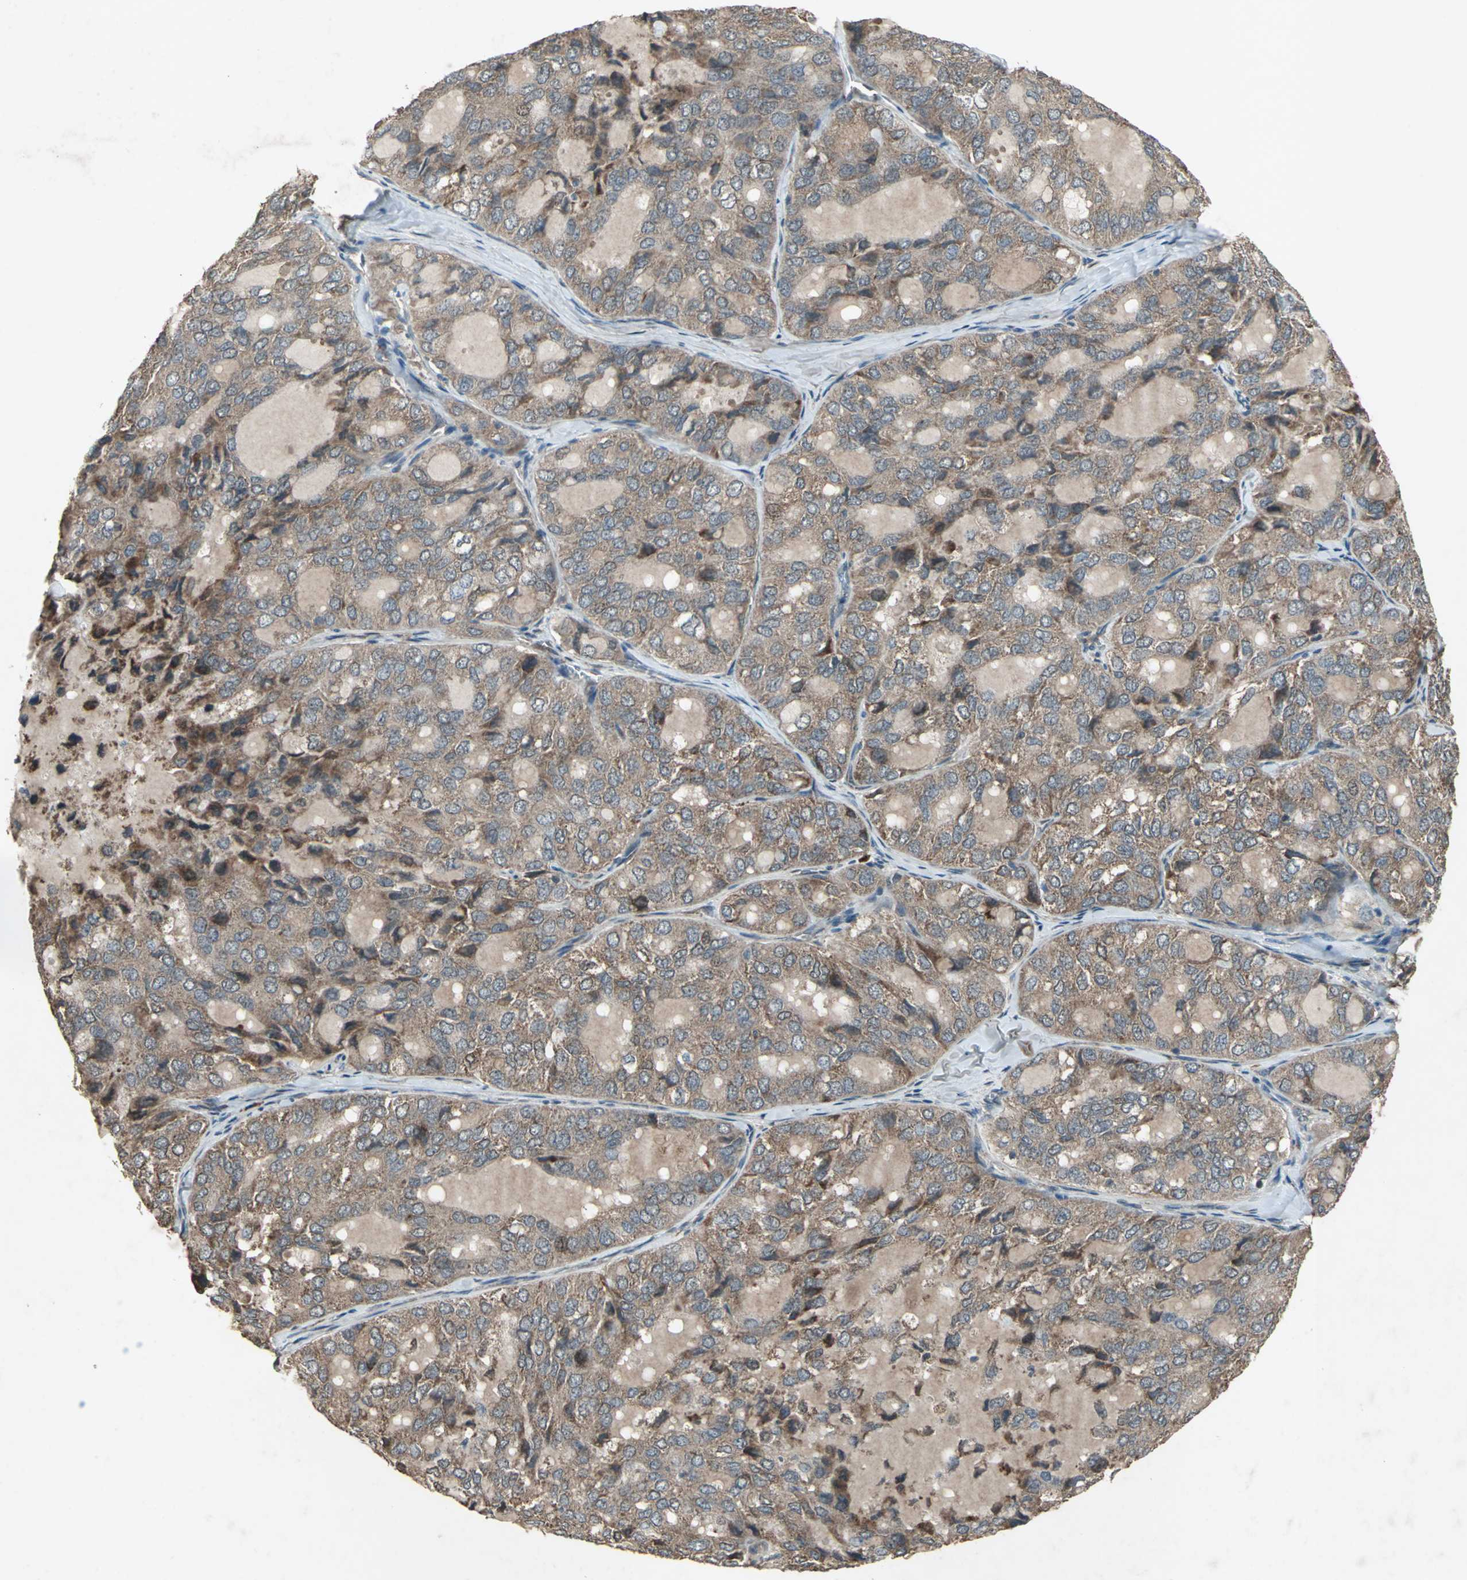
{"staining": {"intensity": "weak", "quantity": ">75%", "location": "cytoplasmic/membranous"}, "tissue": "thyroid cancer", "cell_type": "Tumor cells", "image_type": "cancer", "snomed": [{"axis": "morphology", "description": "Follicular adenoma carcinoma, NOS"}, {"axis": "topography", "description": "Thyroid gland"}], "caption": "Thyroid cancer (follicular adenoma carcinoma) stained with a brown dye demonstrates weak cytoplasmic/membranous positive positivity in approximately >75% of tumor cells.", "gene": "SEPTIN4", "patient": {"sex": "male", "age": 75}}